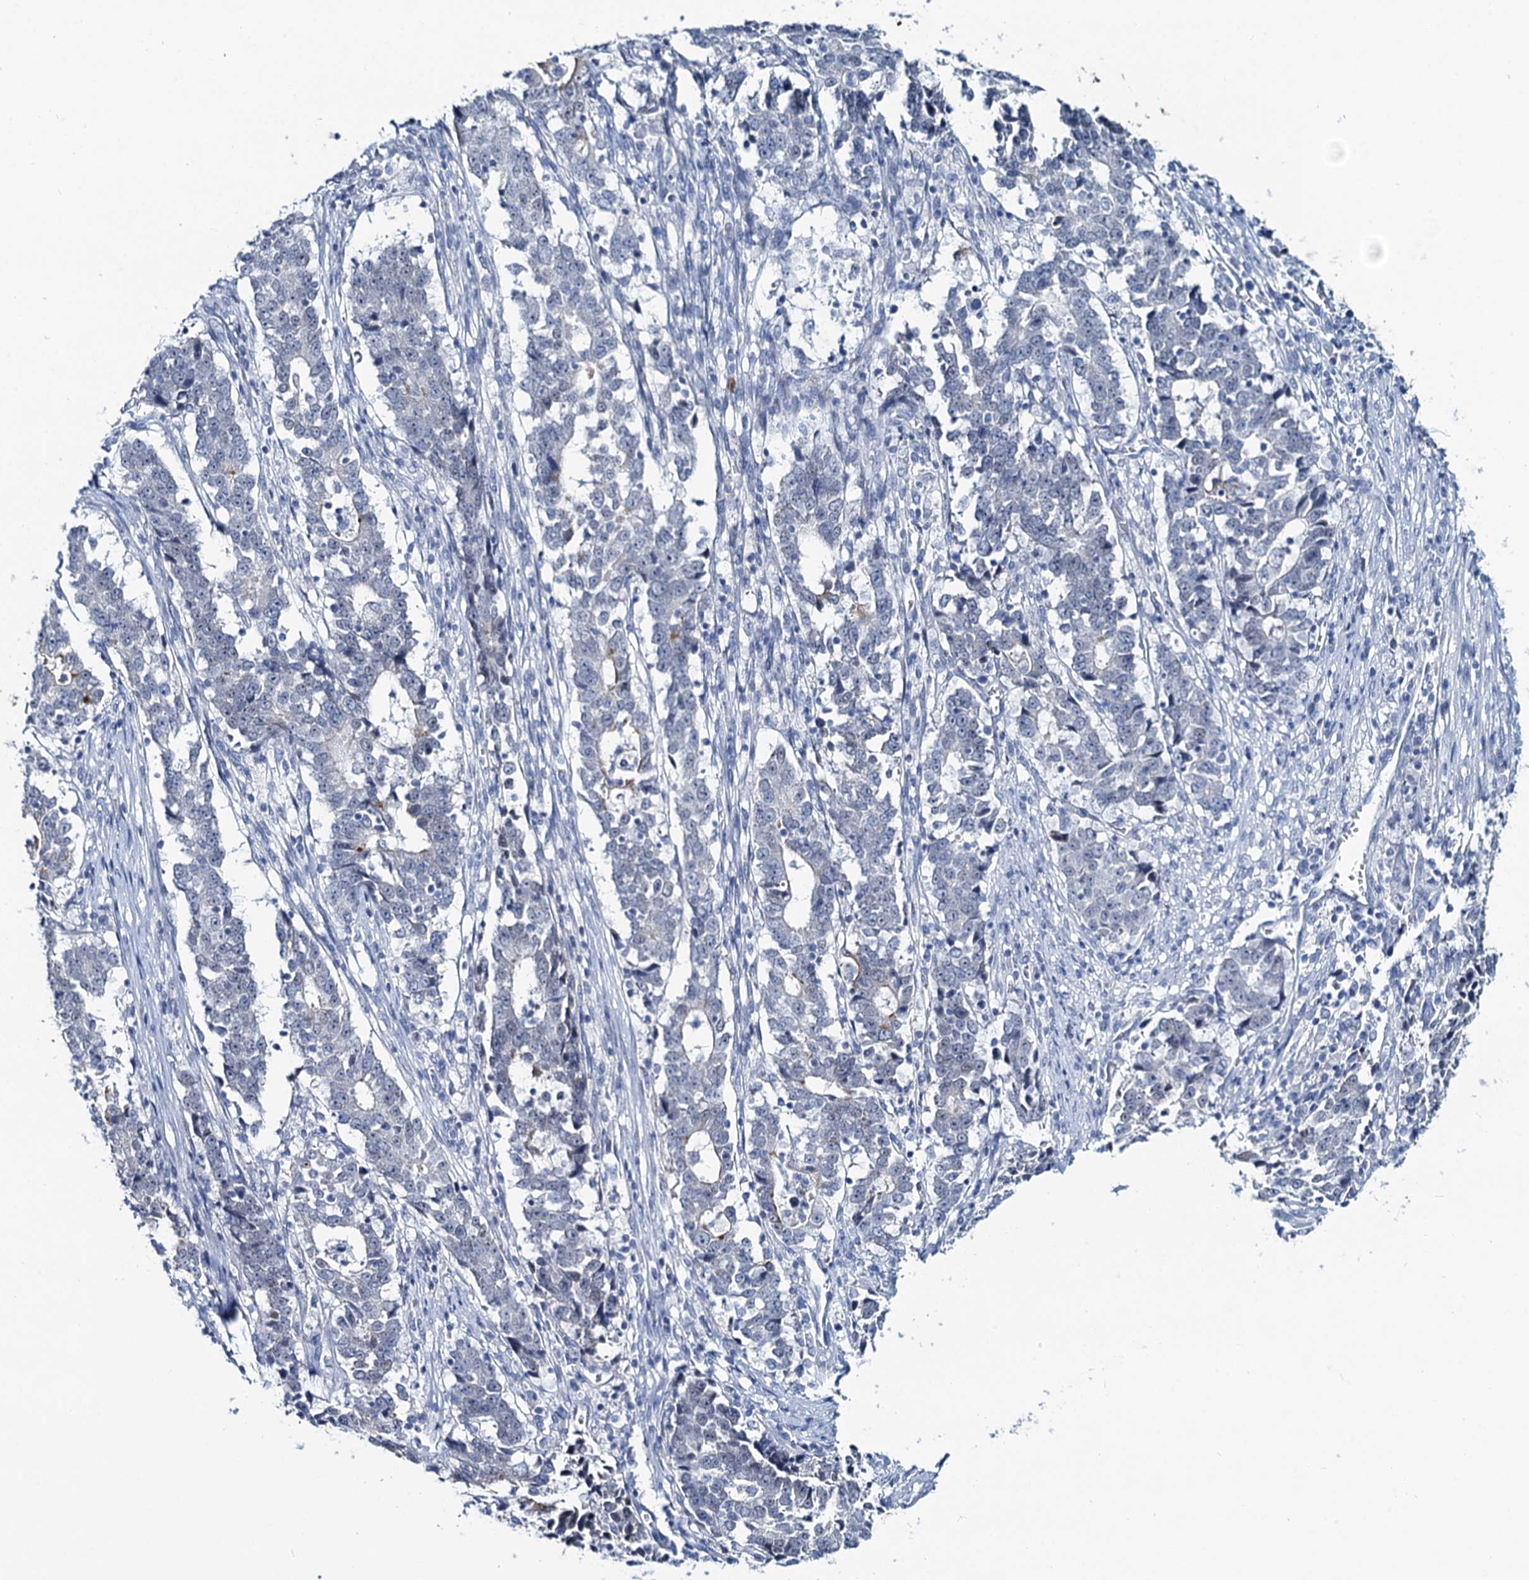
{"staining": {"intensity": "negative", "quantity": "none", "location": "none"}, "tissue": "stomach cancer", "cell_type": "Tumor cells", "image_type": "cancer", "snomed": [{"axis": "morphology", "description": "Adenocarcinoma, NOS"}, {"axis": "topography", "description": "Stomach"}], "caption": "The IHC micrograph has no significant expression in tumor cells of stomach adenocarcinoma tissue. (DAB immunohistochemistry visualized using brightfield microscopy, high magnification).", "gene": "TOX3", "patient": {"sex": "male", "age": 59}}